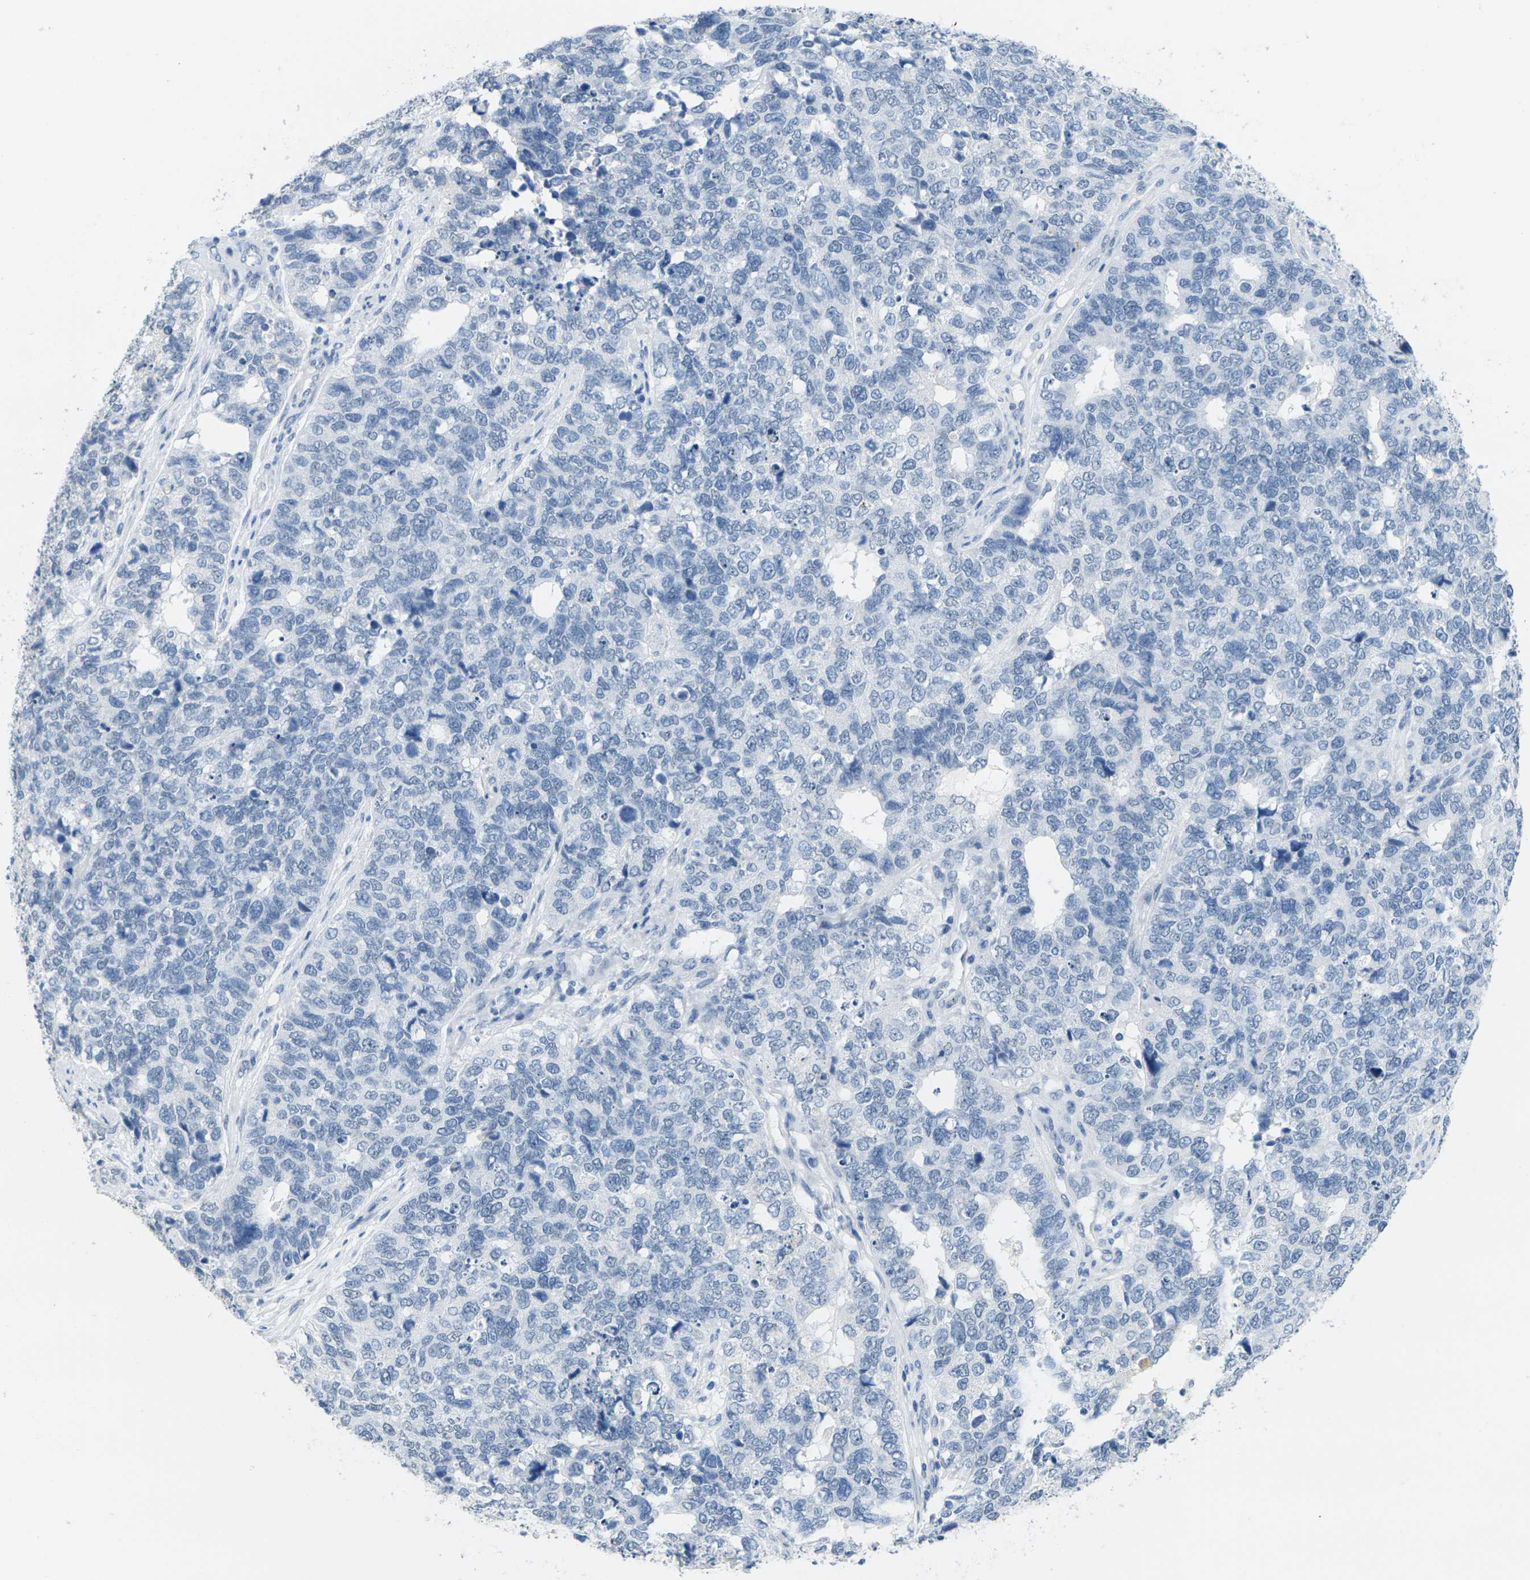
{"staining": {"intensity": "negative", "quantity": "none", "location": "none"}, "tissue": "cervical cancer", "cell_type": "Tumor cells", "image_type": "cancer", "snomed": [{"axis": "morphology", "description": "Squamous cell carcinoma, NOS"}, {"axis": "topography", "description": "Cervix"}], "caption": "Tumor cells are negative for brown protein staining in cervical squamous cell carcinoma. The staining is performed using DAB (3,3'-diaminobenzidine) brown chromogen with nuclei counter-stained in using hematoxylin.", "gene": "CTAG1A", "patient": {"sex": "female", "age": 63}}